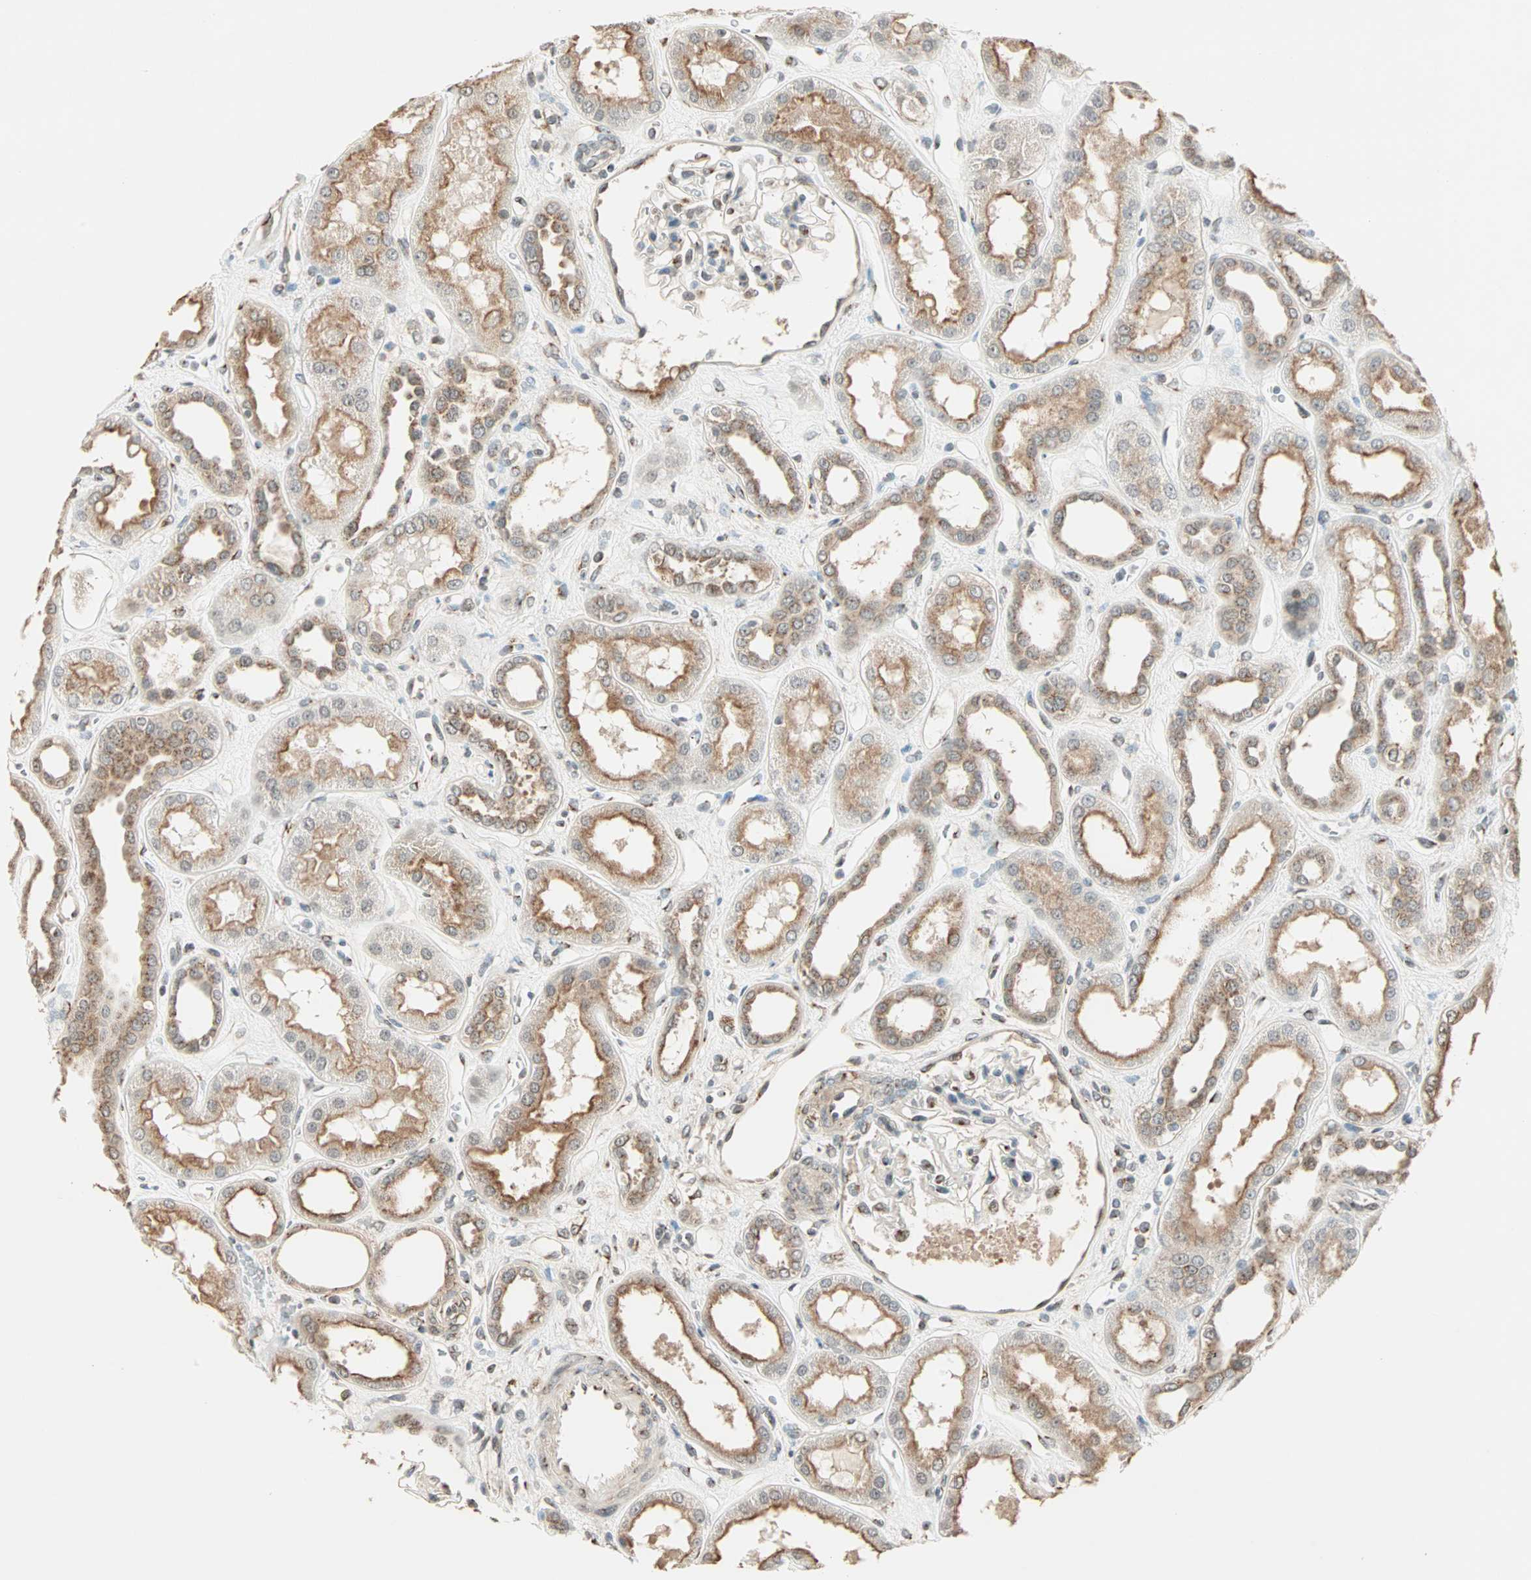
{"staining": {"intensity": "weak", "quantity": "<25%", "location": "cytoplasmic/membranous"}, "tissue": "kidney", "cell_type": "Cells in glomeruli", "image_type": "normal", "snomed": [{"axis": "morphology", "description": "Normal tissue, NOS"}, {"axis": "topography", "description": "Kidney"}], "caption": "Immunohistochemical staining of benign human kidney exhibits no significant positivity in cells in glomeruli.", "gene": "PRDM2", "patient": {"sex": "male", "age": 59}}